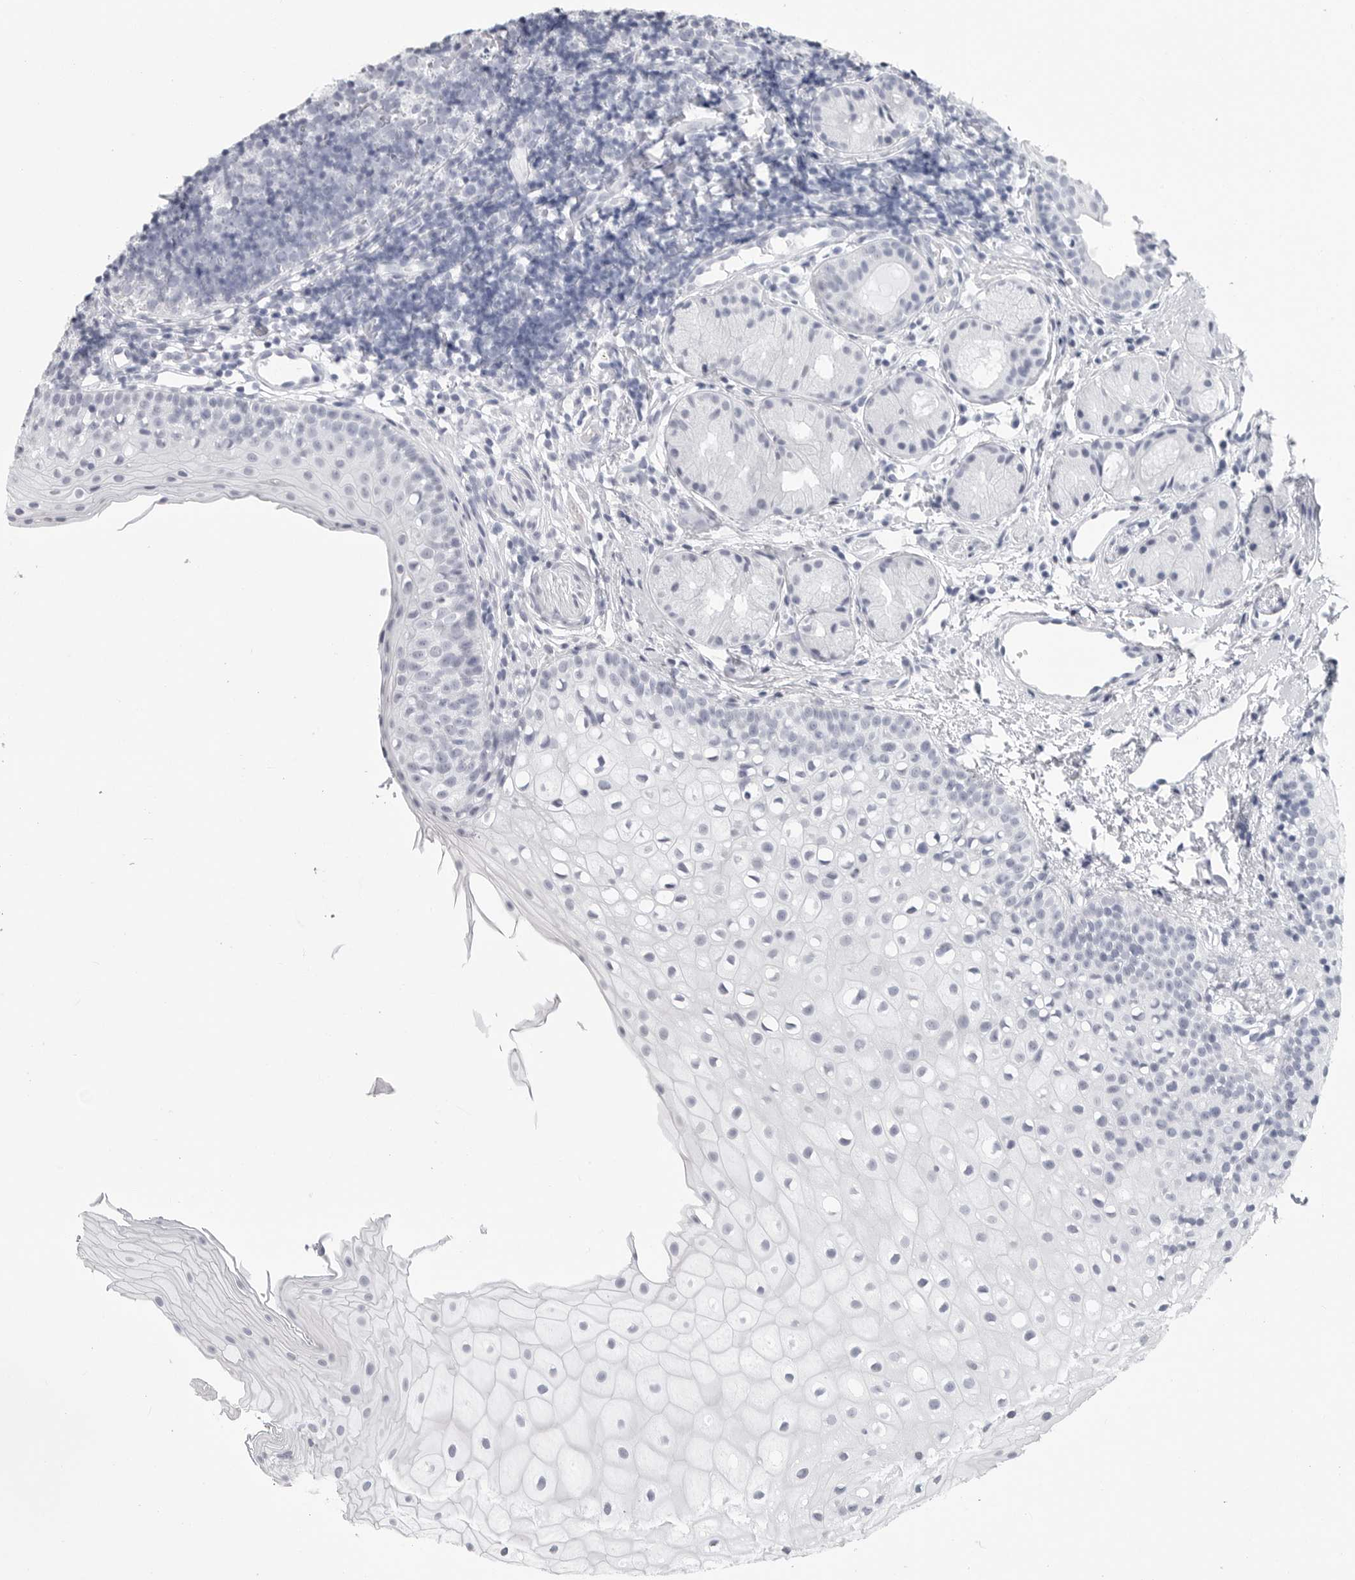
{"staining": {"intensity": "negative", "quantity": "none", "location": "none"}, "tissue": "oral mucosa", "cell_type": "Squamous epithelial cells", "image_type": "normal", "snomed": [{"axis": "morphology", "description": "Normal tissue, NOS"}, {"axis": "topography", "description": "Oral tissue"}], "caption": "High power microscopy histopathology image of an IHC micrograph of normal oral mucosa, revealing no significant positivity in squamous epithelial cells.", "gene": "CSH1", "patient": {"sex": "male", "age": 28}}